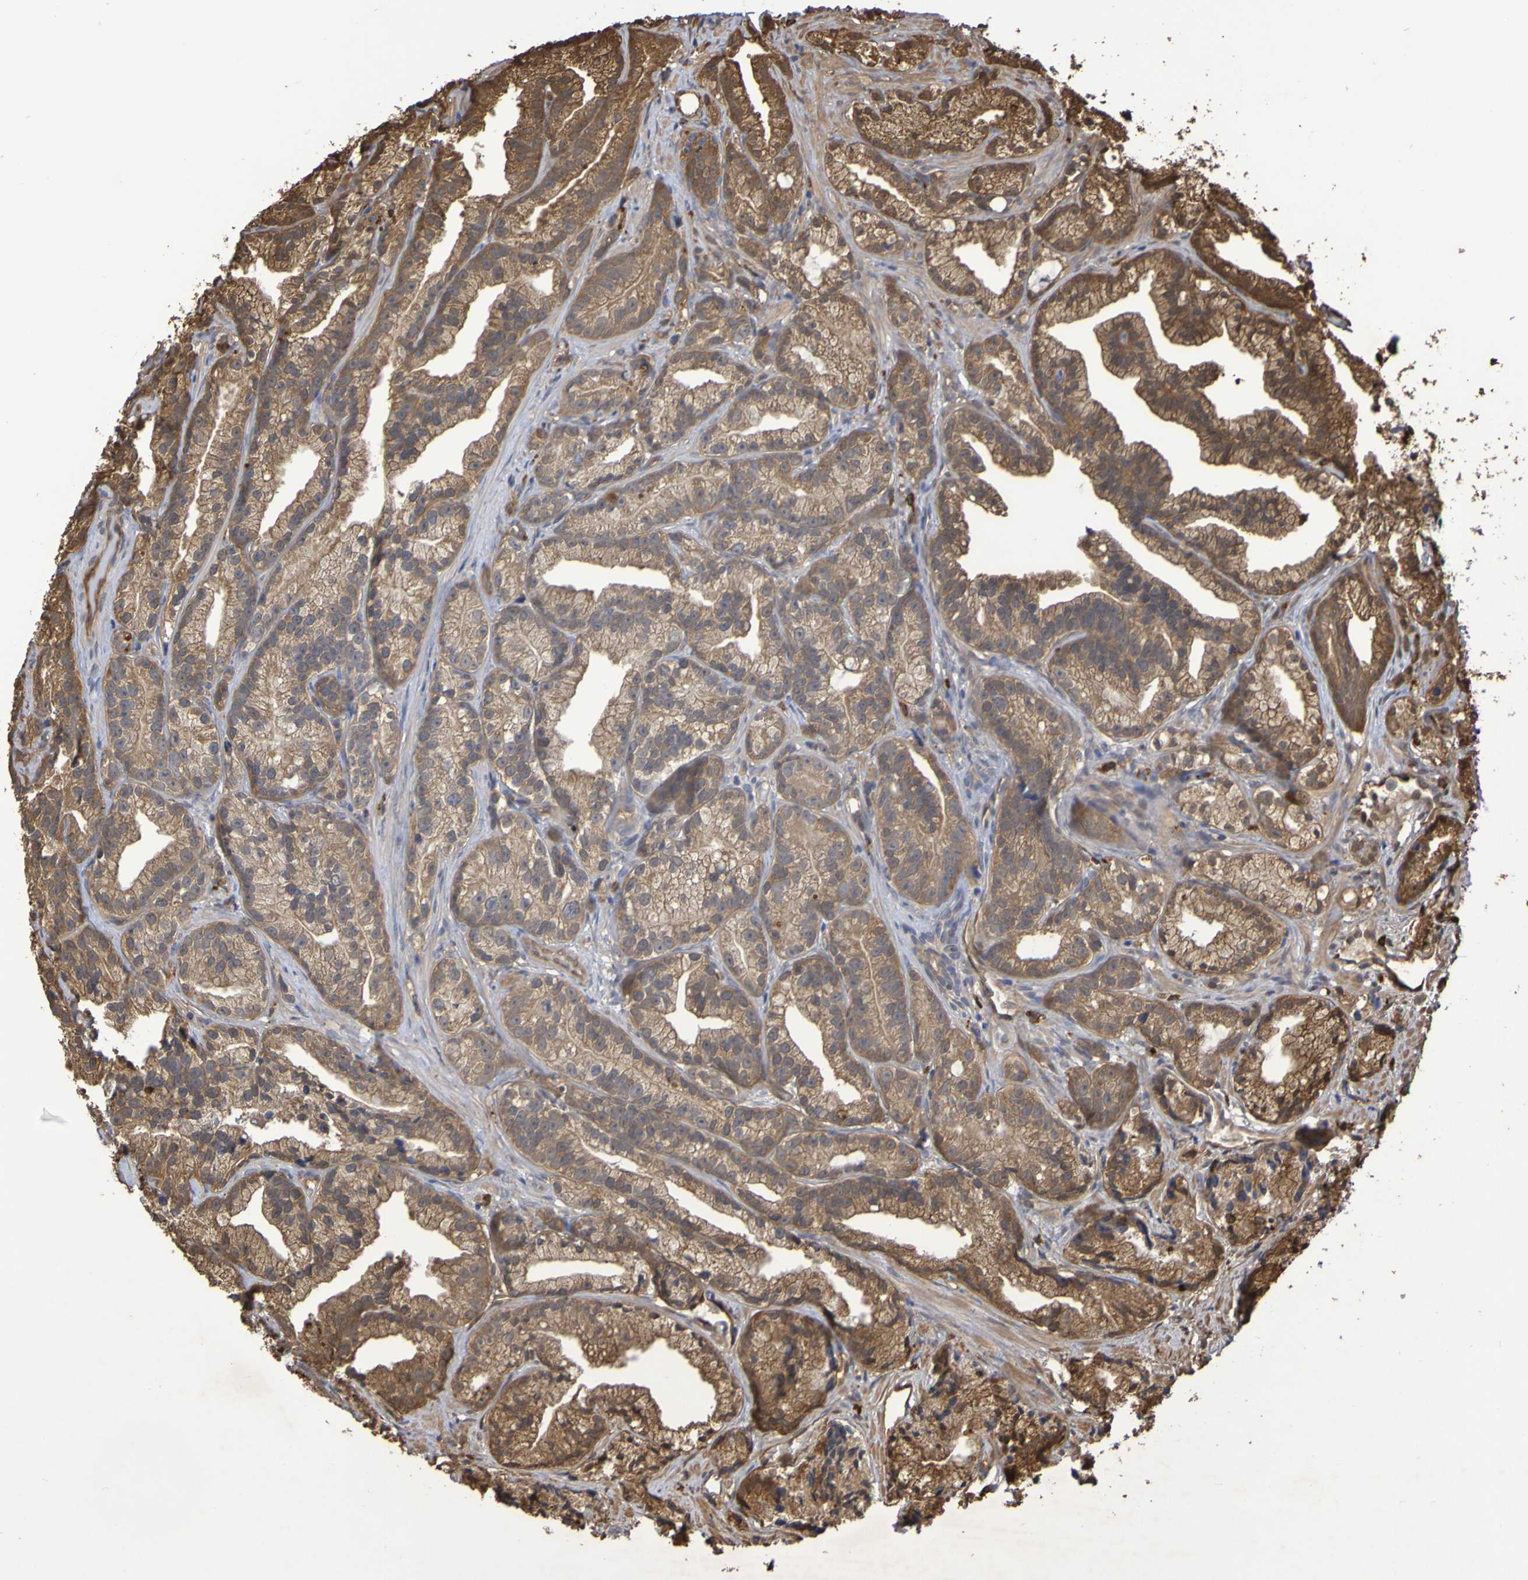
{"staining": {"intensity": "moderate", "quantity": ">75%", "location": "cytoplasmic/membranous"}, "tissue": "prostate cancer", "cell_type": "Tumor cells", "image_type": "cancer", "snomed": [{"axis": "morphology", "description": "Adenocarcinoma, Low grade"}, {"axis": "topography", "description": "Prostate"}], "caption": "IHC (DAB (3,3'-diaminobenzidine)) staining of human prostate cancer displays moderate cytoplasmic/membranous protein positivity in about >75% of tumor cells.", "gene": "SERPINB6", "patient": {"sex": "male", "age": 89}}